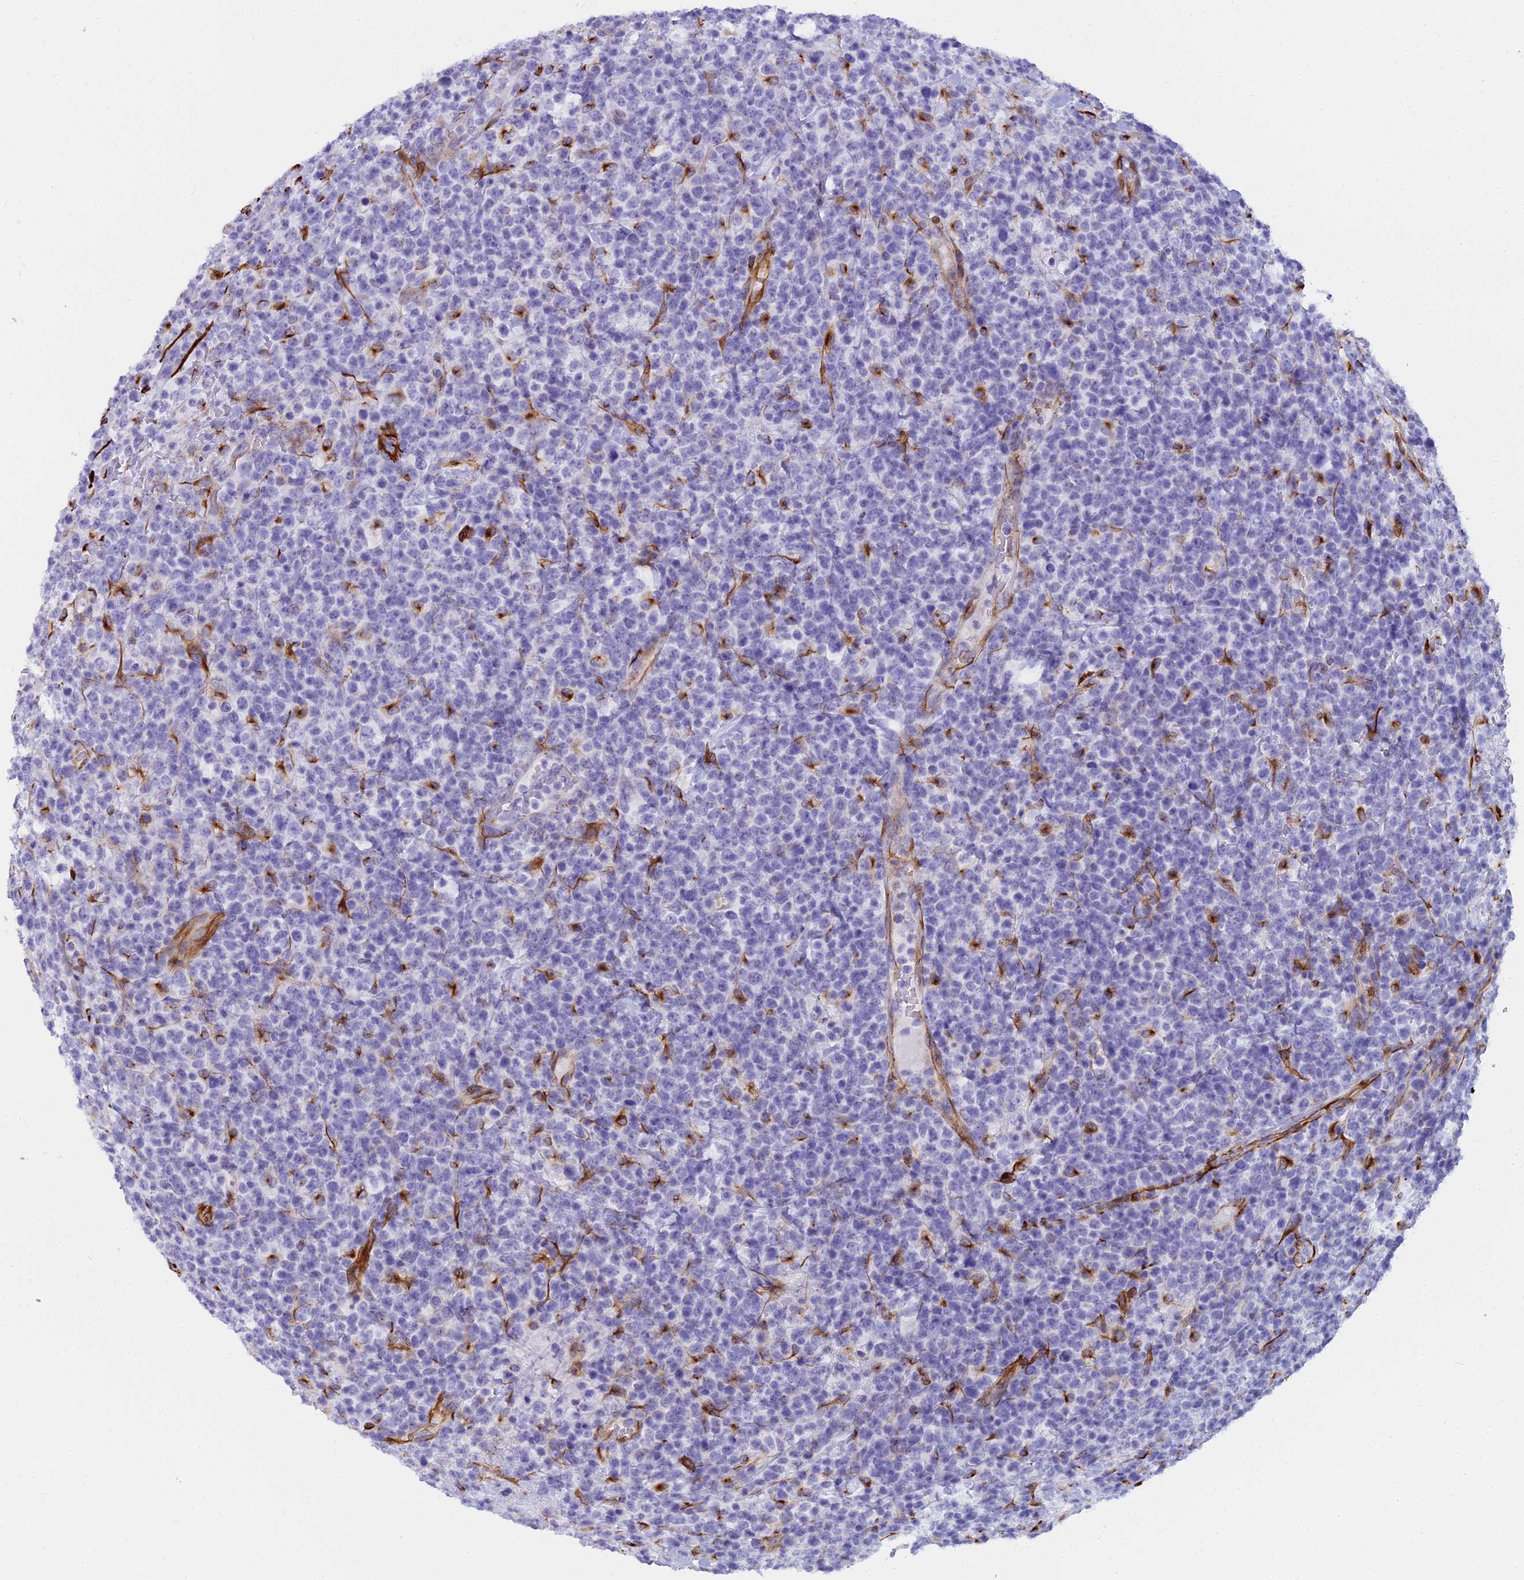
{"staining": {"intensity": "negative", "quantity": "none", "location": "none"}, "tissue": "lymphoma", "cell_type": "Tumor cells", "image_type": "cancer", "snomed": [{"axis": "morphology", "description": "Malignant lymphoma, non-Hodgkin's type, High grade"}, {"axis": "topography", "description": "Colon"}], "caption": "The image shows no staining of tumor cells in malignant lymphoma, non-Hodgkin's type (high-grade).", "gene": "EVI2A", "patient": {"sex": "female", "age": 53}}